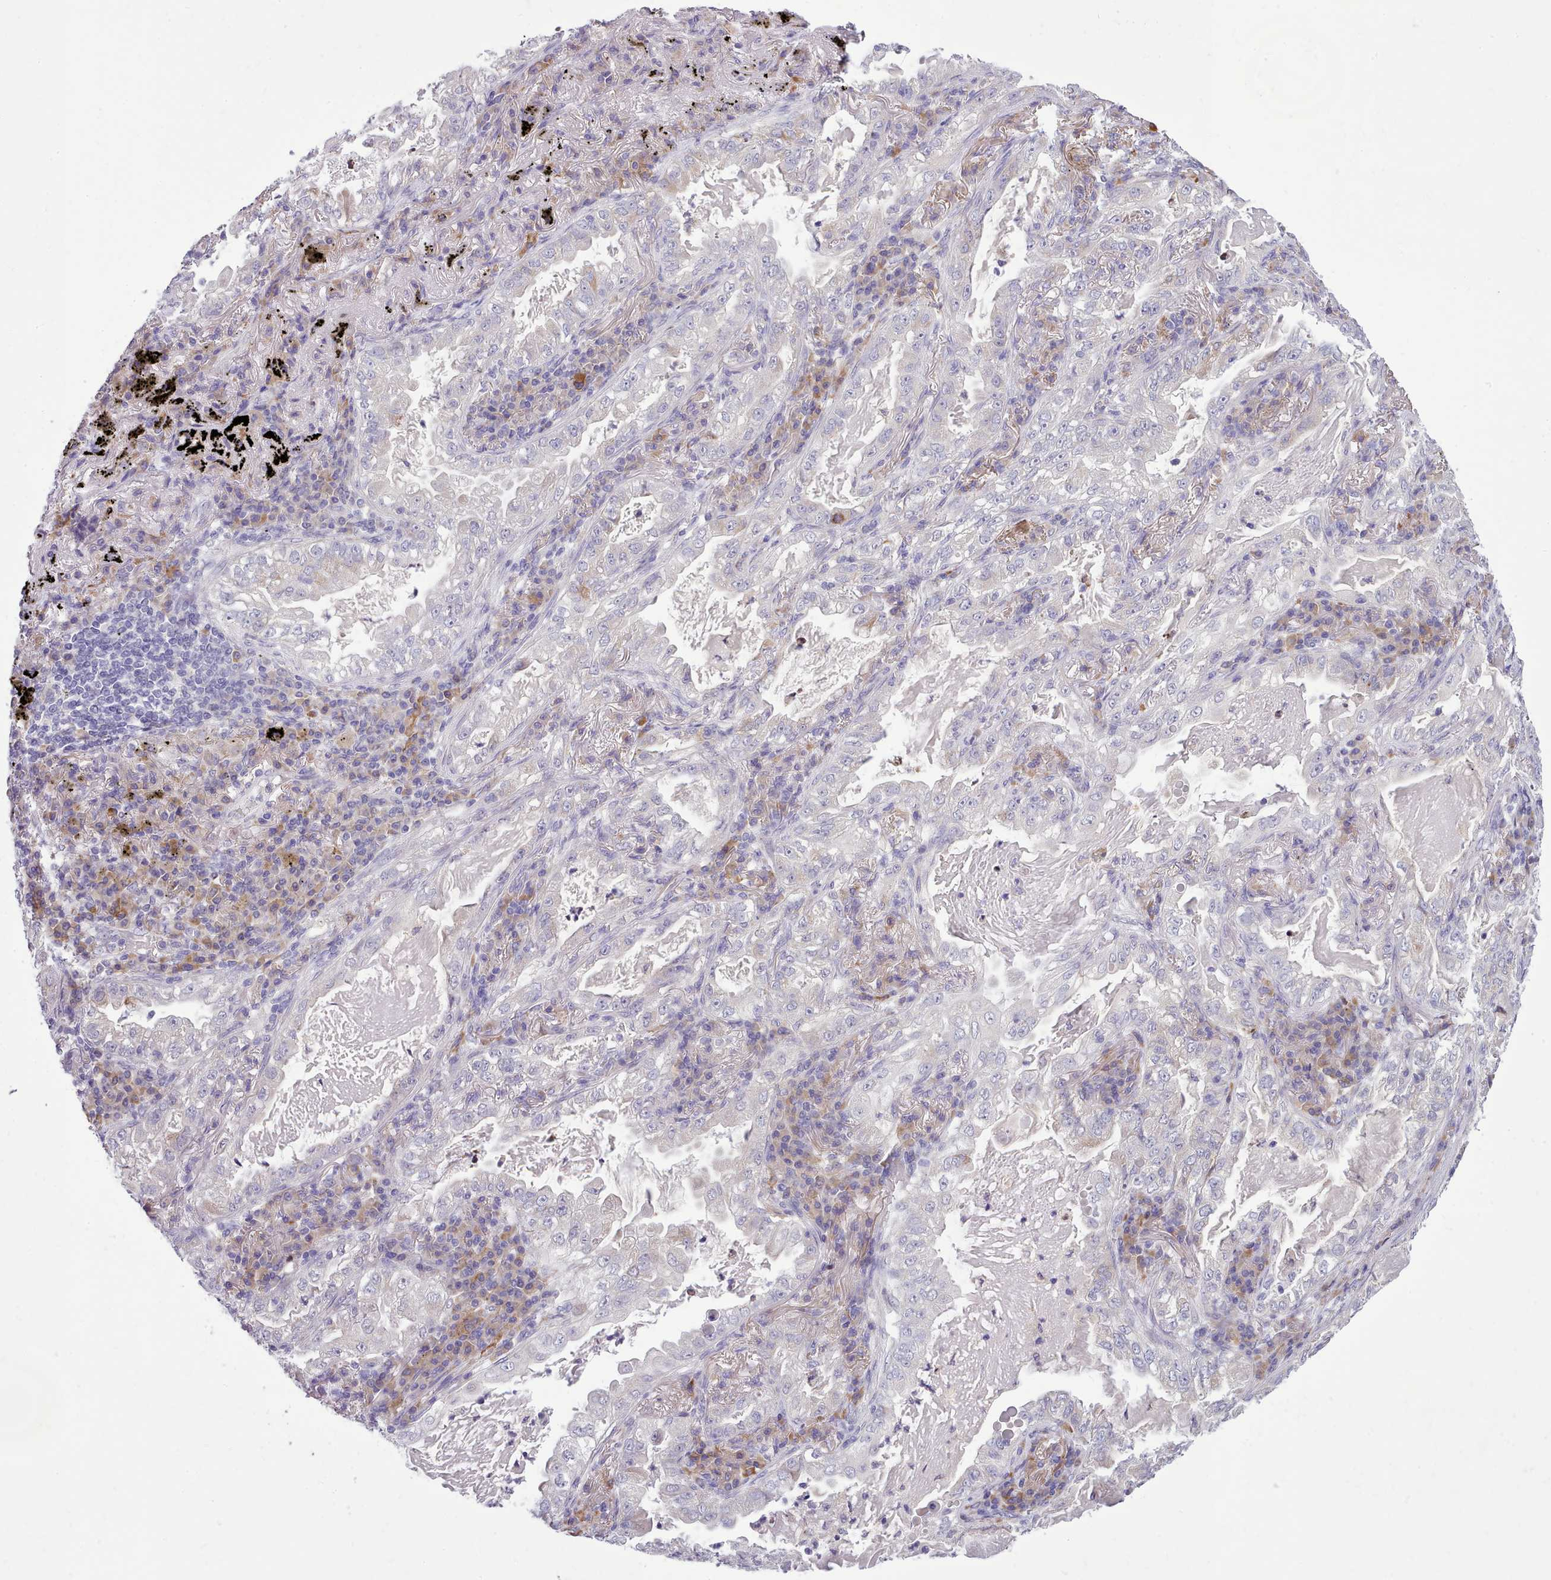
{"staining": {"intensity": "negative", "quantity": "none", "location": "none"}, "tissue": "lung cancer", "cell_type": "Tumor cells", "image_type": "cancer", "snomed": [{"axis": "morphology", "description": "Adenocarcinoma, NOS"}, {"axis": "topography", "description": "Lung"}], "caption": "An immunohistochemistry (IHC) photomicrograph of lung cancer is shown. There is no staining in tumor cells of lung cancer.", "gene": "FAM83E", "patient": {"sex": "female", "age": 73}}